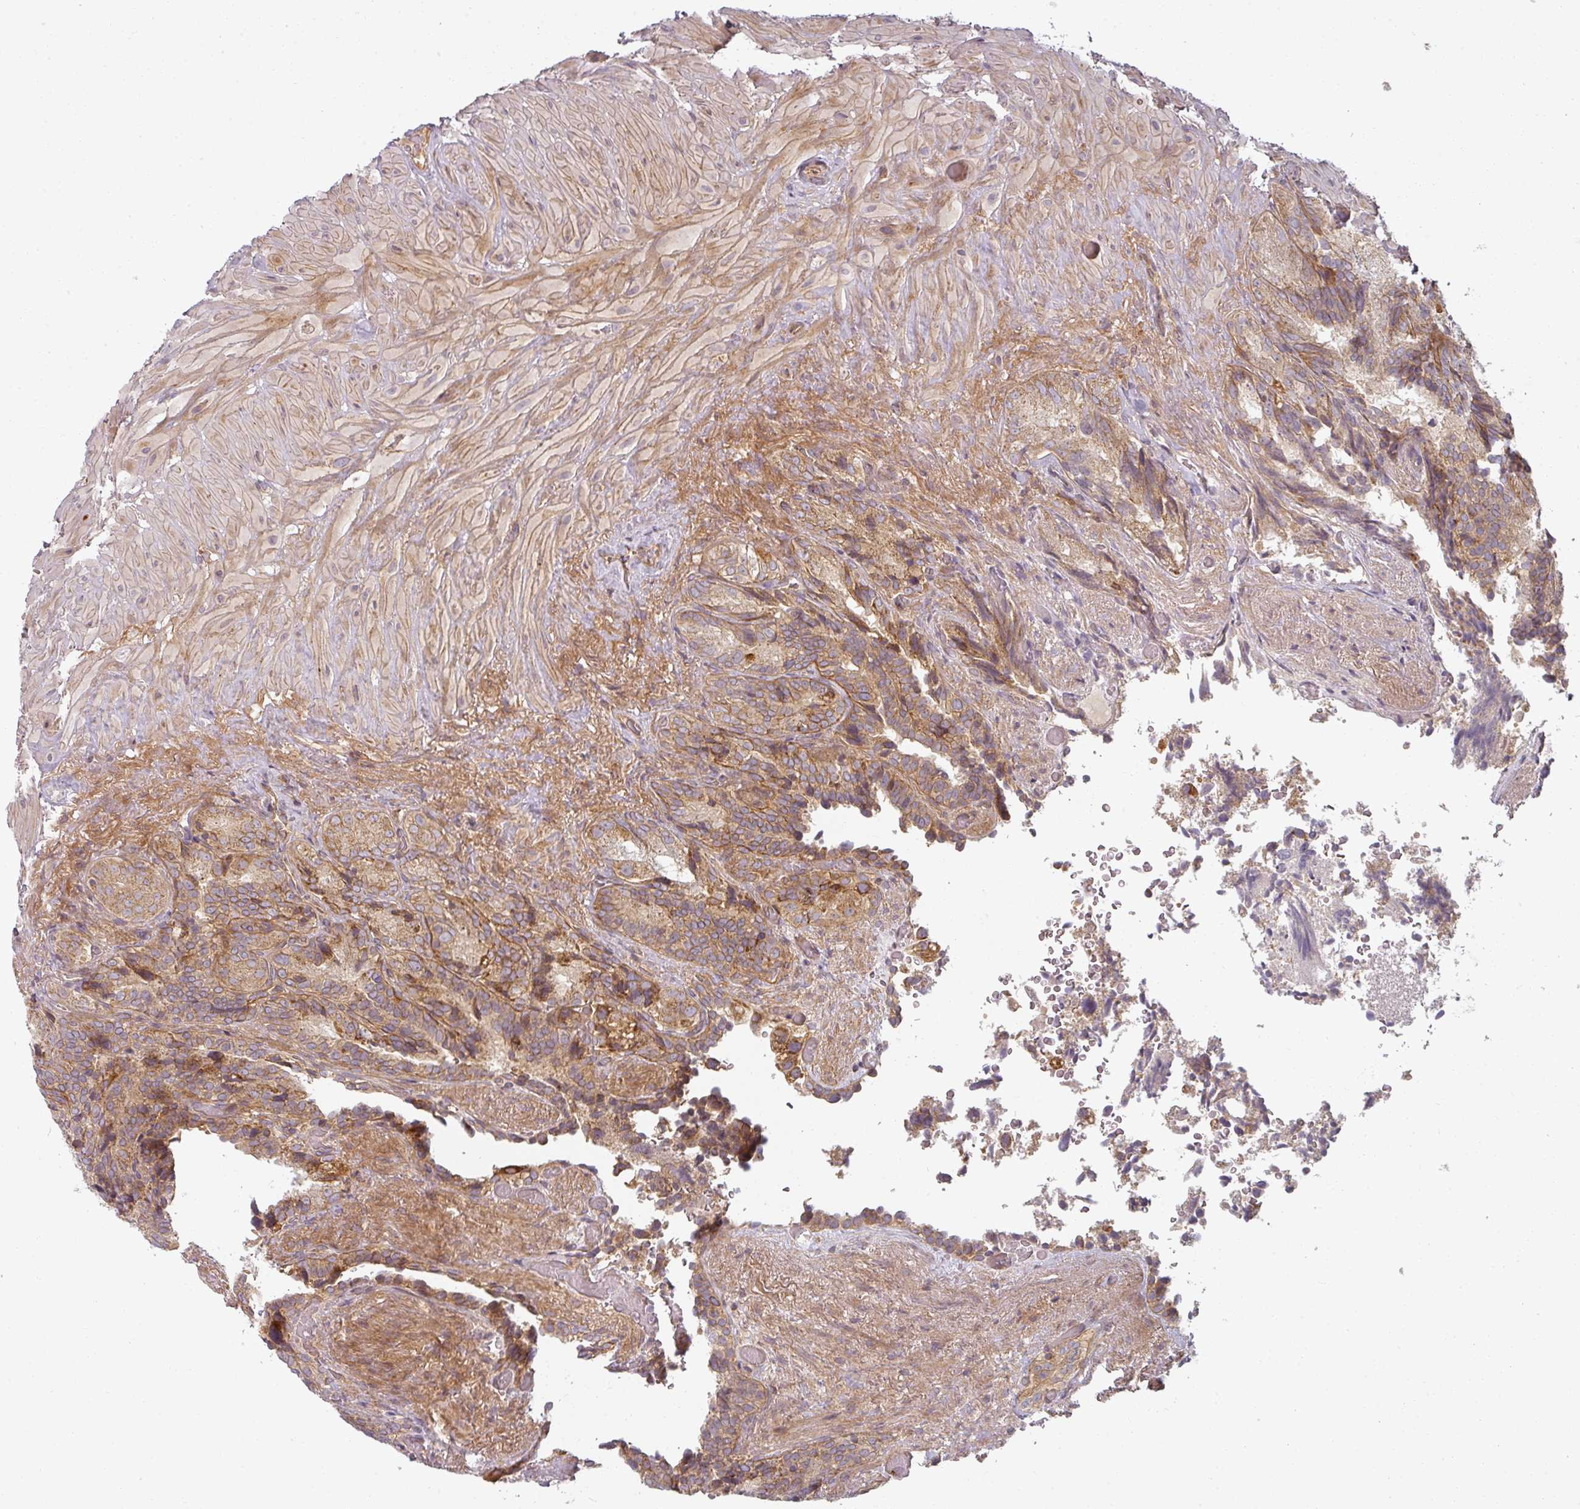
{"staining": {"intensity": "moderate", "quantity": ">75%", "location": "cytoplasmic/membranous"}, "tissue": "seminal vesicle", "cell_type": "Glandular cells", "image_type": "normal", "snomed": [{"axis": "morphology", "description": "Normal tissue, NOS"}, {"axis": "topography", "description": "Seminal veicle"}], "caption": "Seminal vesicle stained with DAB (3,3'-diaminobenzidine) immunohistochemistry demonstrates medium levels of moderate cytoplasmic/membranous positivity in approximately >75% of glandular cells.", "gene": "CNOT1", "patient": {"sex": "male", "age": 63}}